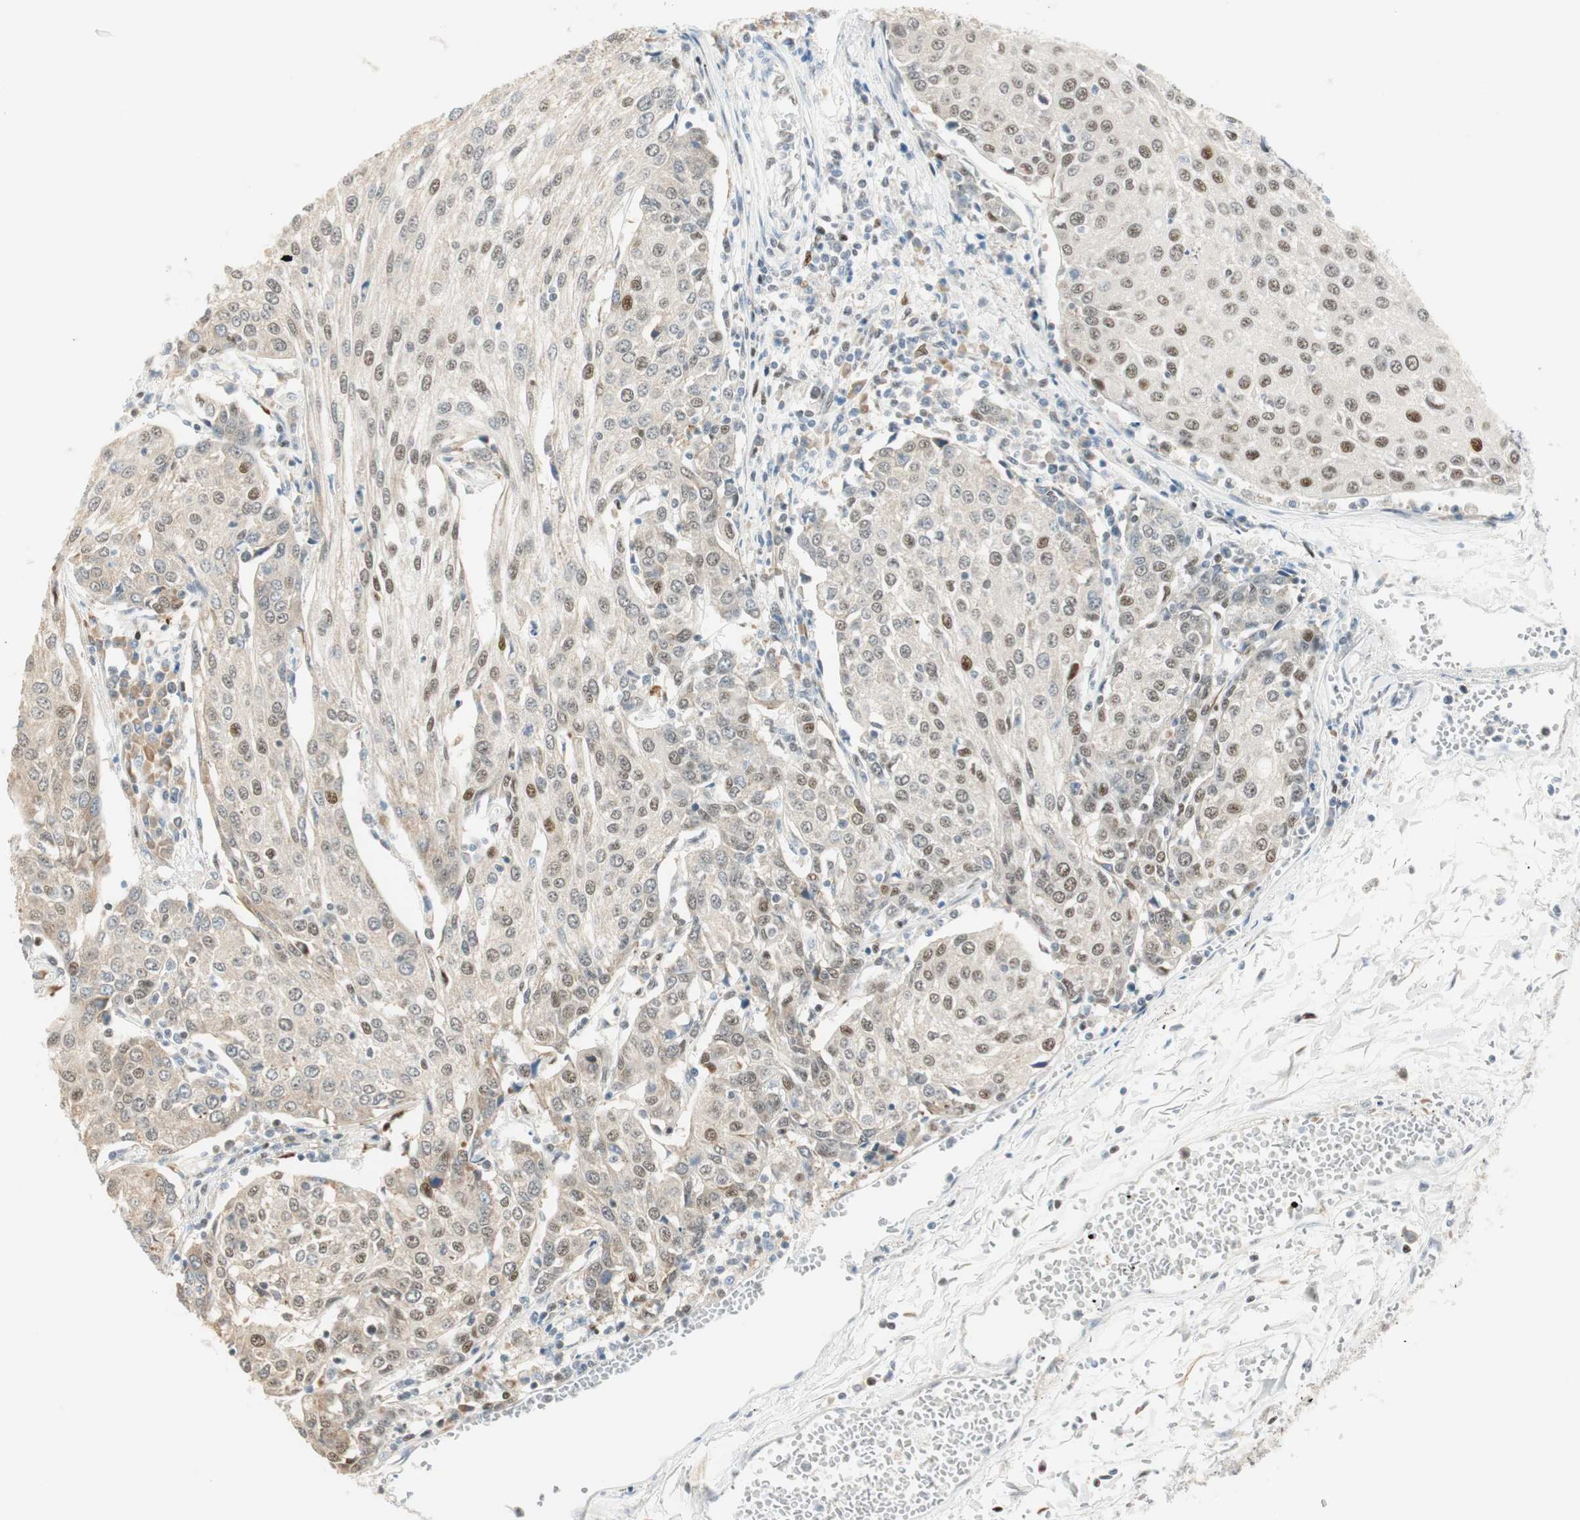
{"staining": {"intensity": "weak", "quantity": "<25%", "location": "nuclear"}, "tissue": "urothelial cancer", "cell_type": "Tumor cells", "image_type": "cancer", "snomed": [{"axis": "morphology", "description": "Urothelial carcinoma, High grade"}, {"axis": "topography", "description": "Urinary bladder"}], "caption": "Immunohistochemical staining of high-grade urothelial carcinoma exhibits no significant expression in tumor cells. Nuclei are stained in blue.", "gene": "MSX2", "patient": {"sex": "female", "age": 85}}